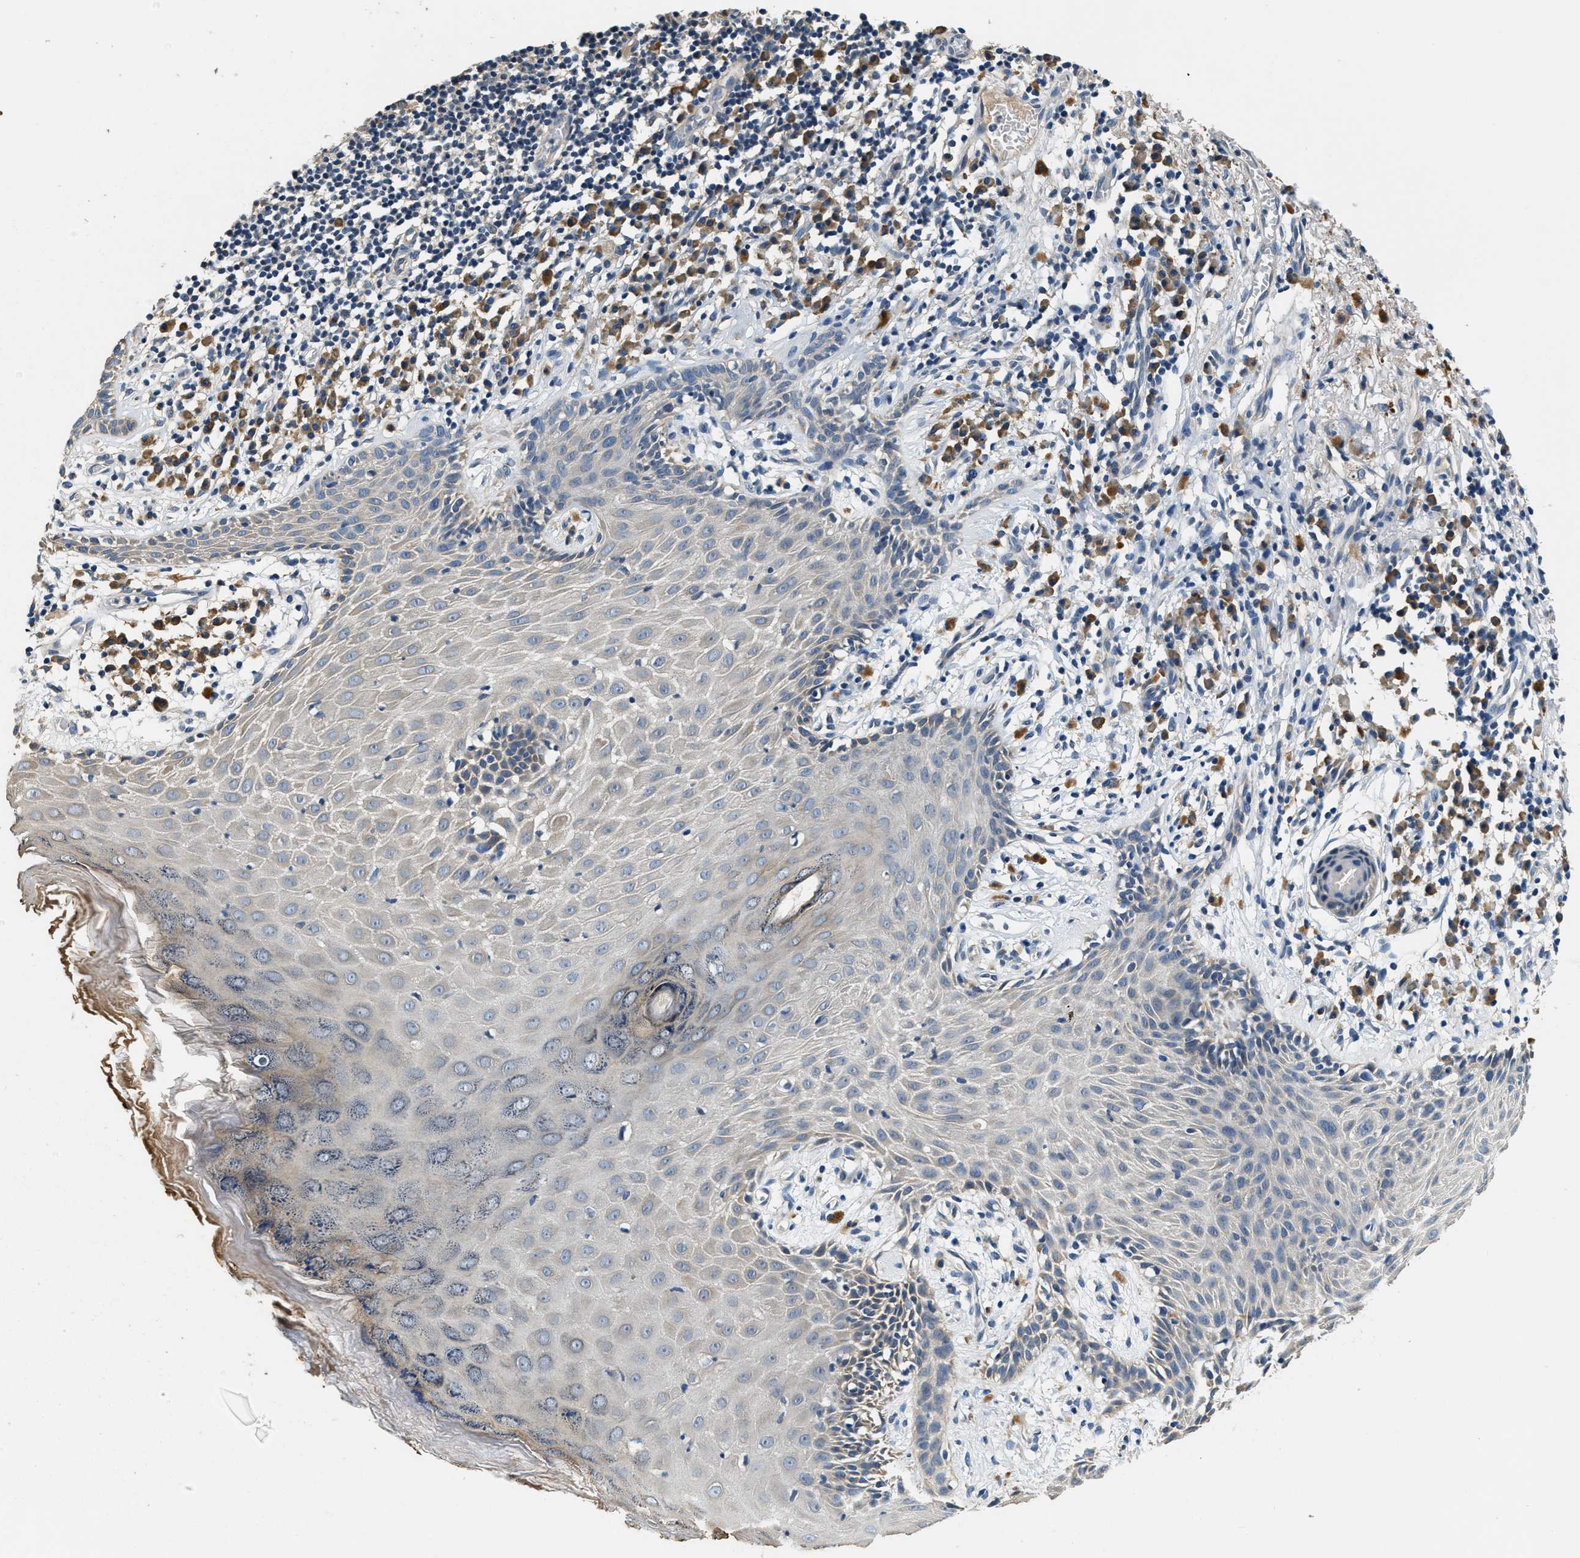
{"staining": {"intensity": "negative", "quantity": "none", "location": "none"}, "tissue": "skin cancer", "cell_type": "Tumor cells", "image_type": "cancer", "snomed": [{"axis": "morphology", "description": "Basal cell carcinoma"}, {"axis": "topography", "description": "Skin"}], "caption": "Immunohistochemistry (IHC) of human skin basal cell carcinoma displays no positivity in tumor cells. (DAB IHC visualized using brightfield microscopy, high magnification).", "gene": "ALDH3A2", "patient": {"sex": "male", "age": 85}}